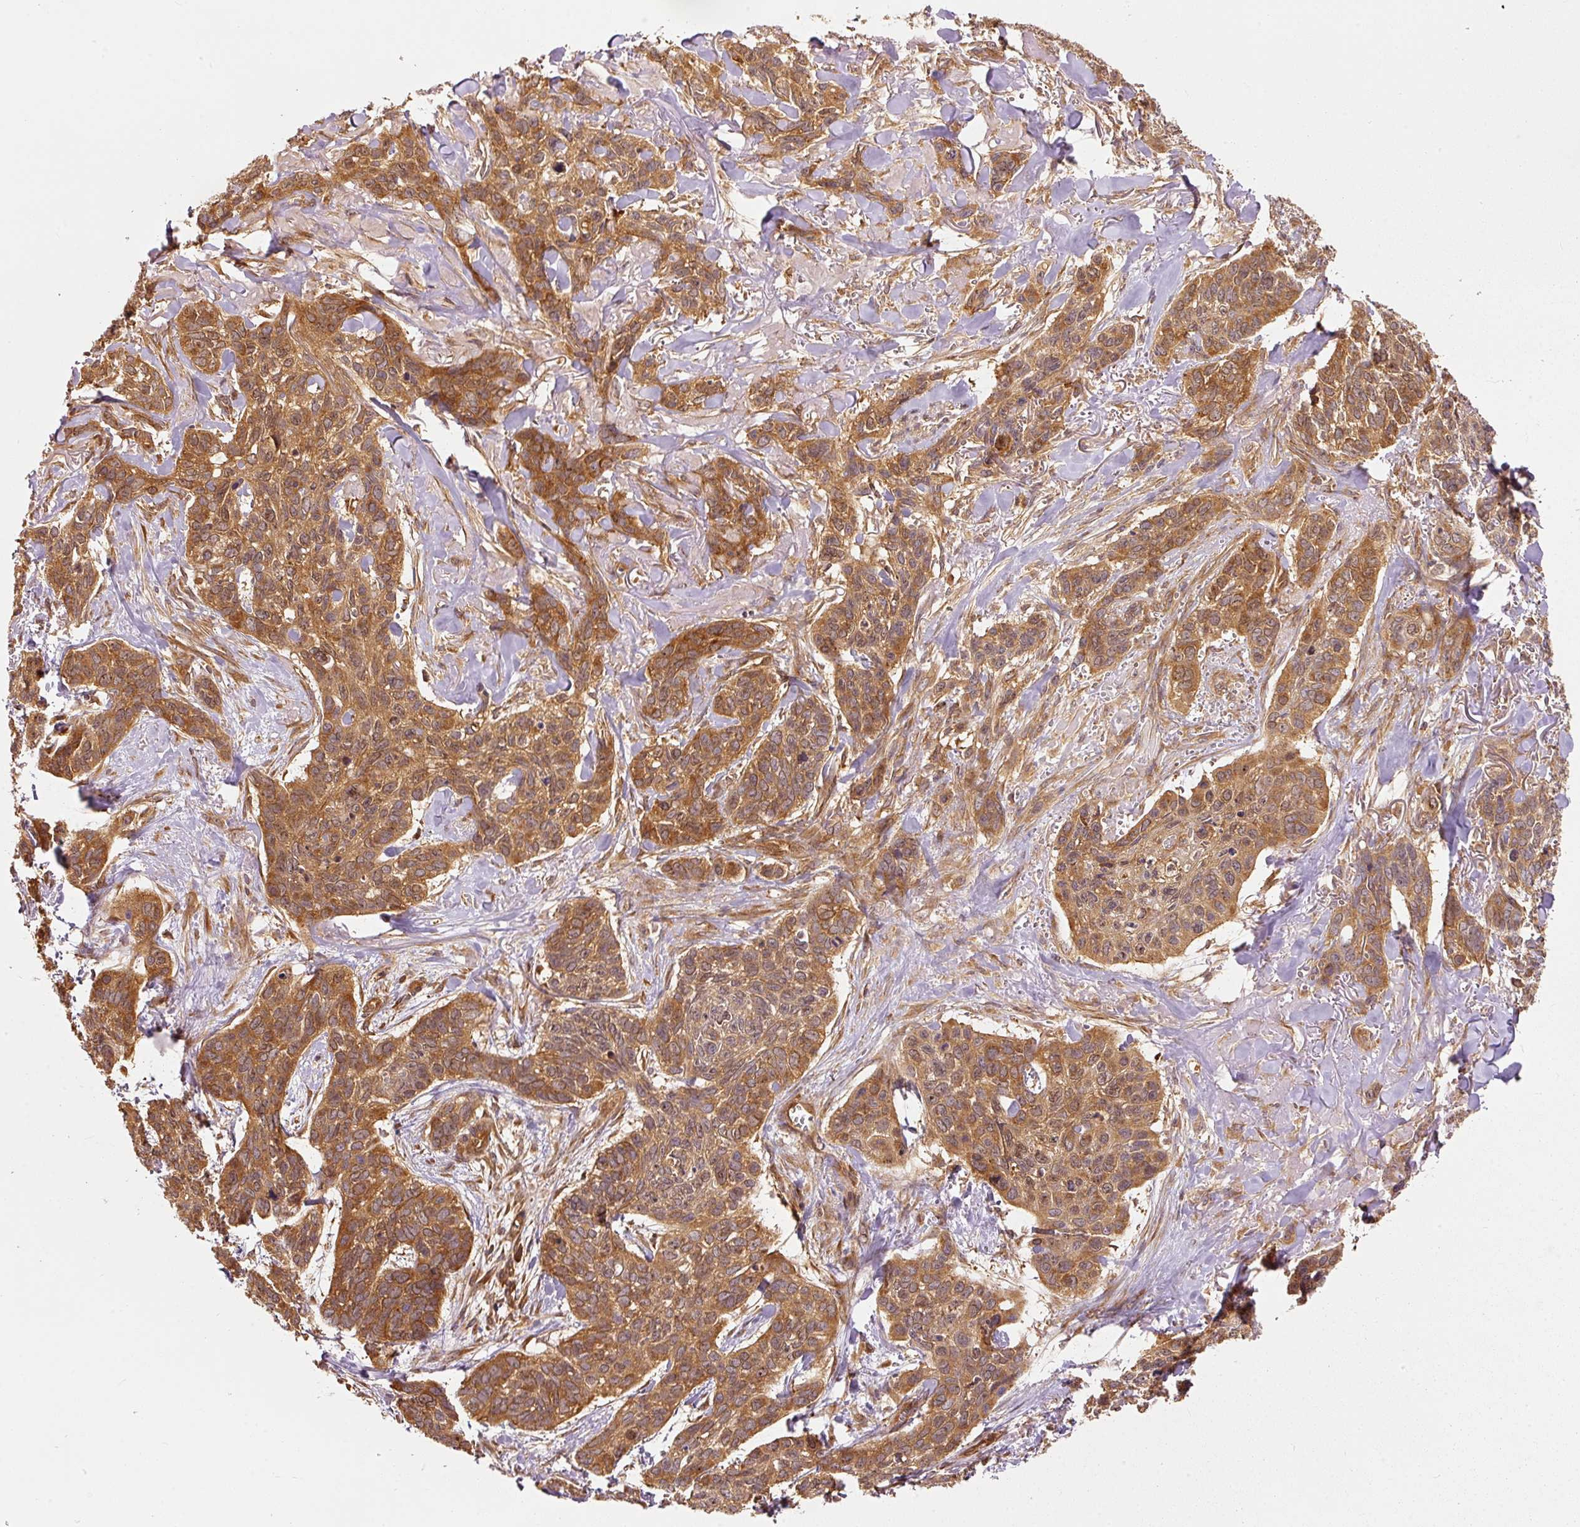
{"staining": {"intensity": "moderate", "quantity": ">75%", "location": "cytoplasmic/membranous"}, "tissue": "skin cancer", "cell_type": "Tumor cells", "image_type": "cancer", "snomed": [{"axis": "morphology", "description": "Basal cell carcinoma"}, {"axis": "topography", "description": "Skin"}], "caption": "About >75% of tumor cells in human skin cancer (basal cell carcinoma) show moderate cytoplasmic/membranous protein positivity as visualized by brown immunohistochemical staining.", "gene": "EIF3B", "patient": {"sex": "male", "age": 86}}